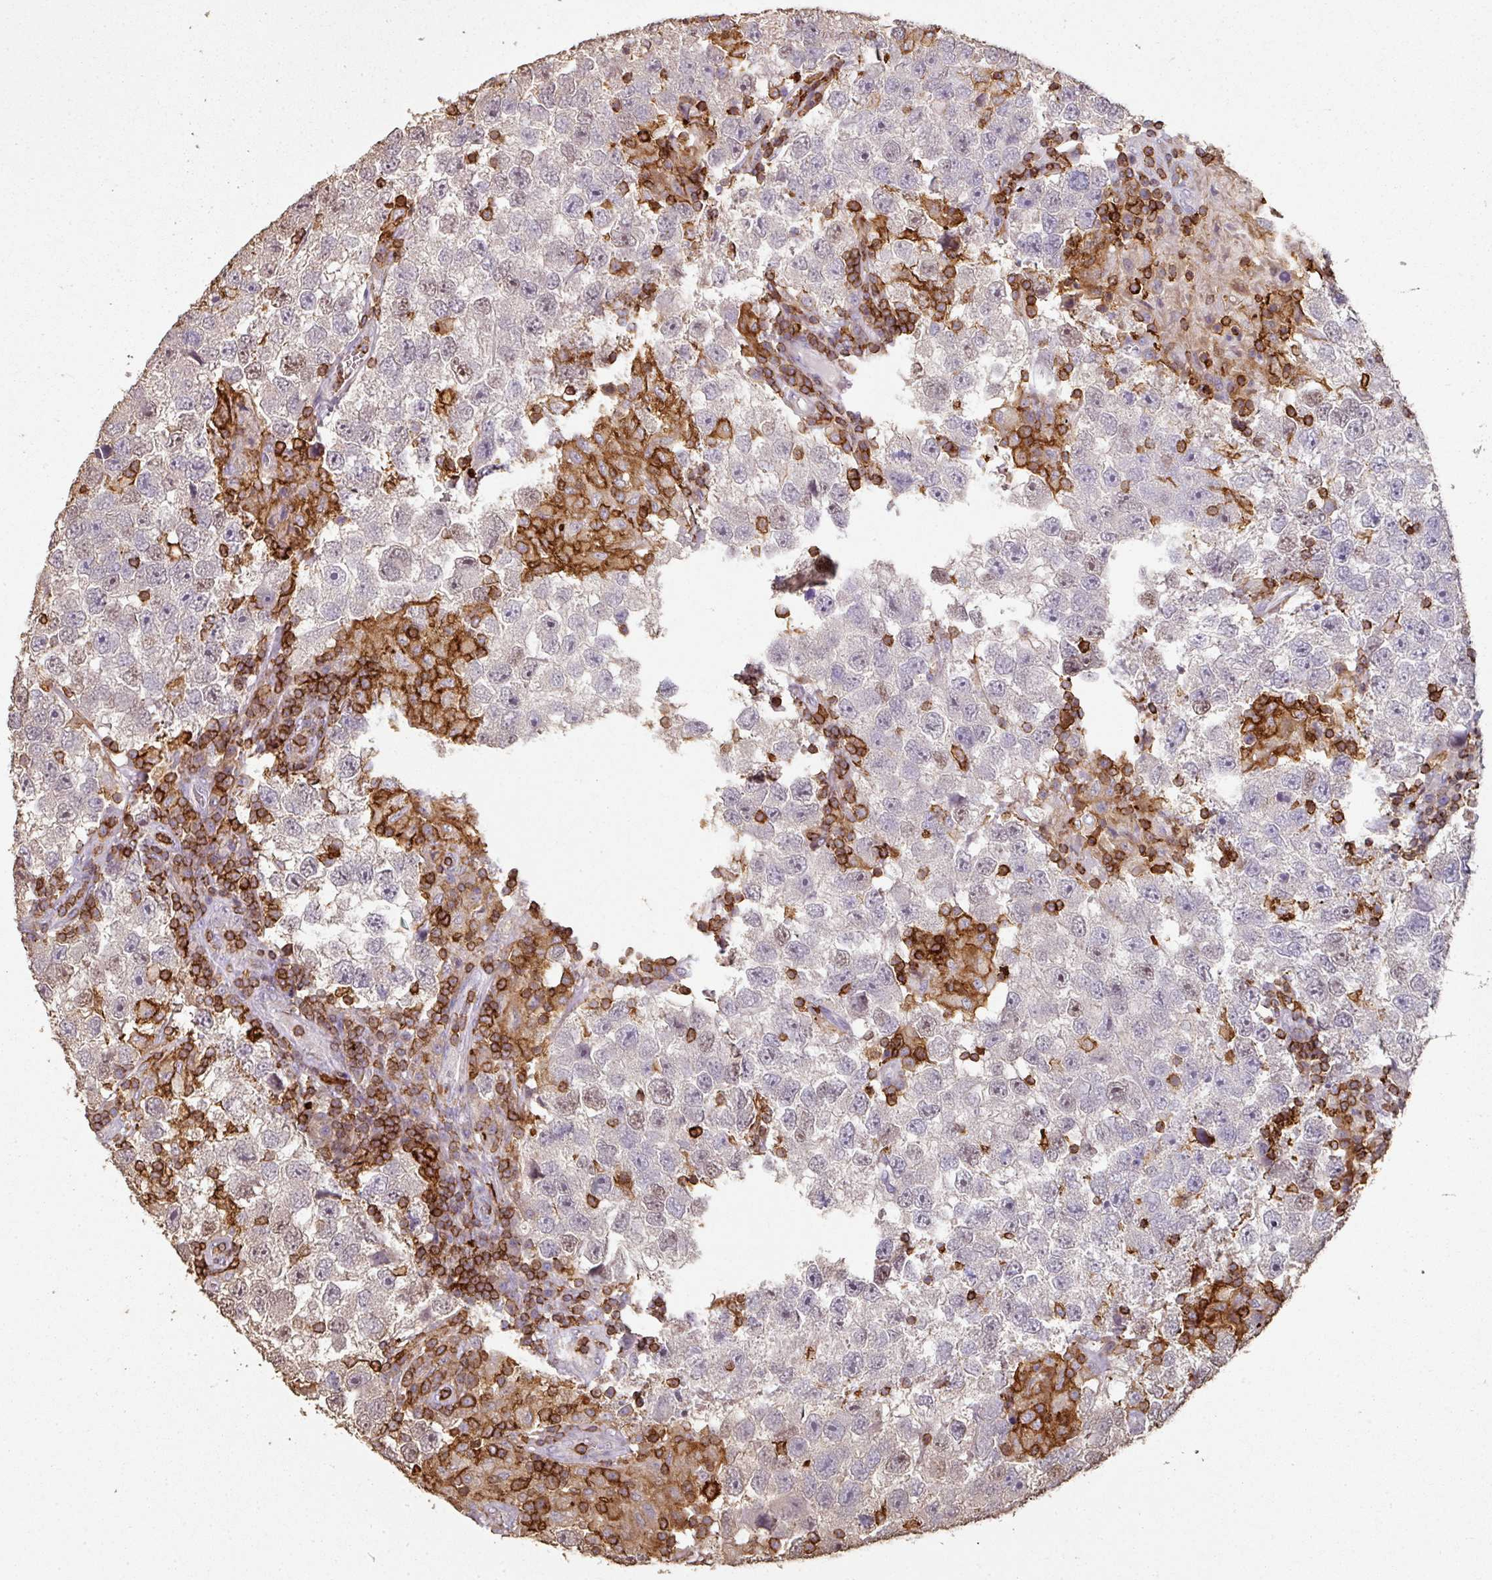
{"staining": {"intensity": "negative", "quantity": "none", "location": "none"}, "tissue": "testis cancer", "cell_type": "Tumor cells", "image_type": "cancer", "snomed": [{"axis": "morphology", "description": "Seminoma, NOS"}, {"axis": "topography", "description": "Testis"}], "caption": "Tumor cells are negative for protein expression in human testis seminoma.", "gene": "OLFML2B", "patient": {"sex": "male", "age": 26}}